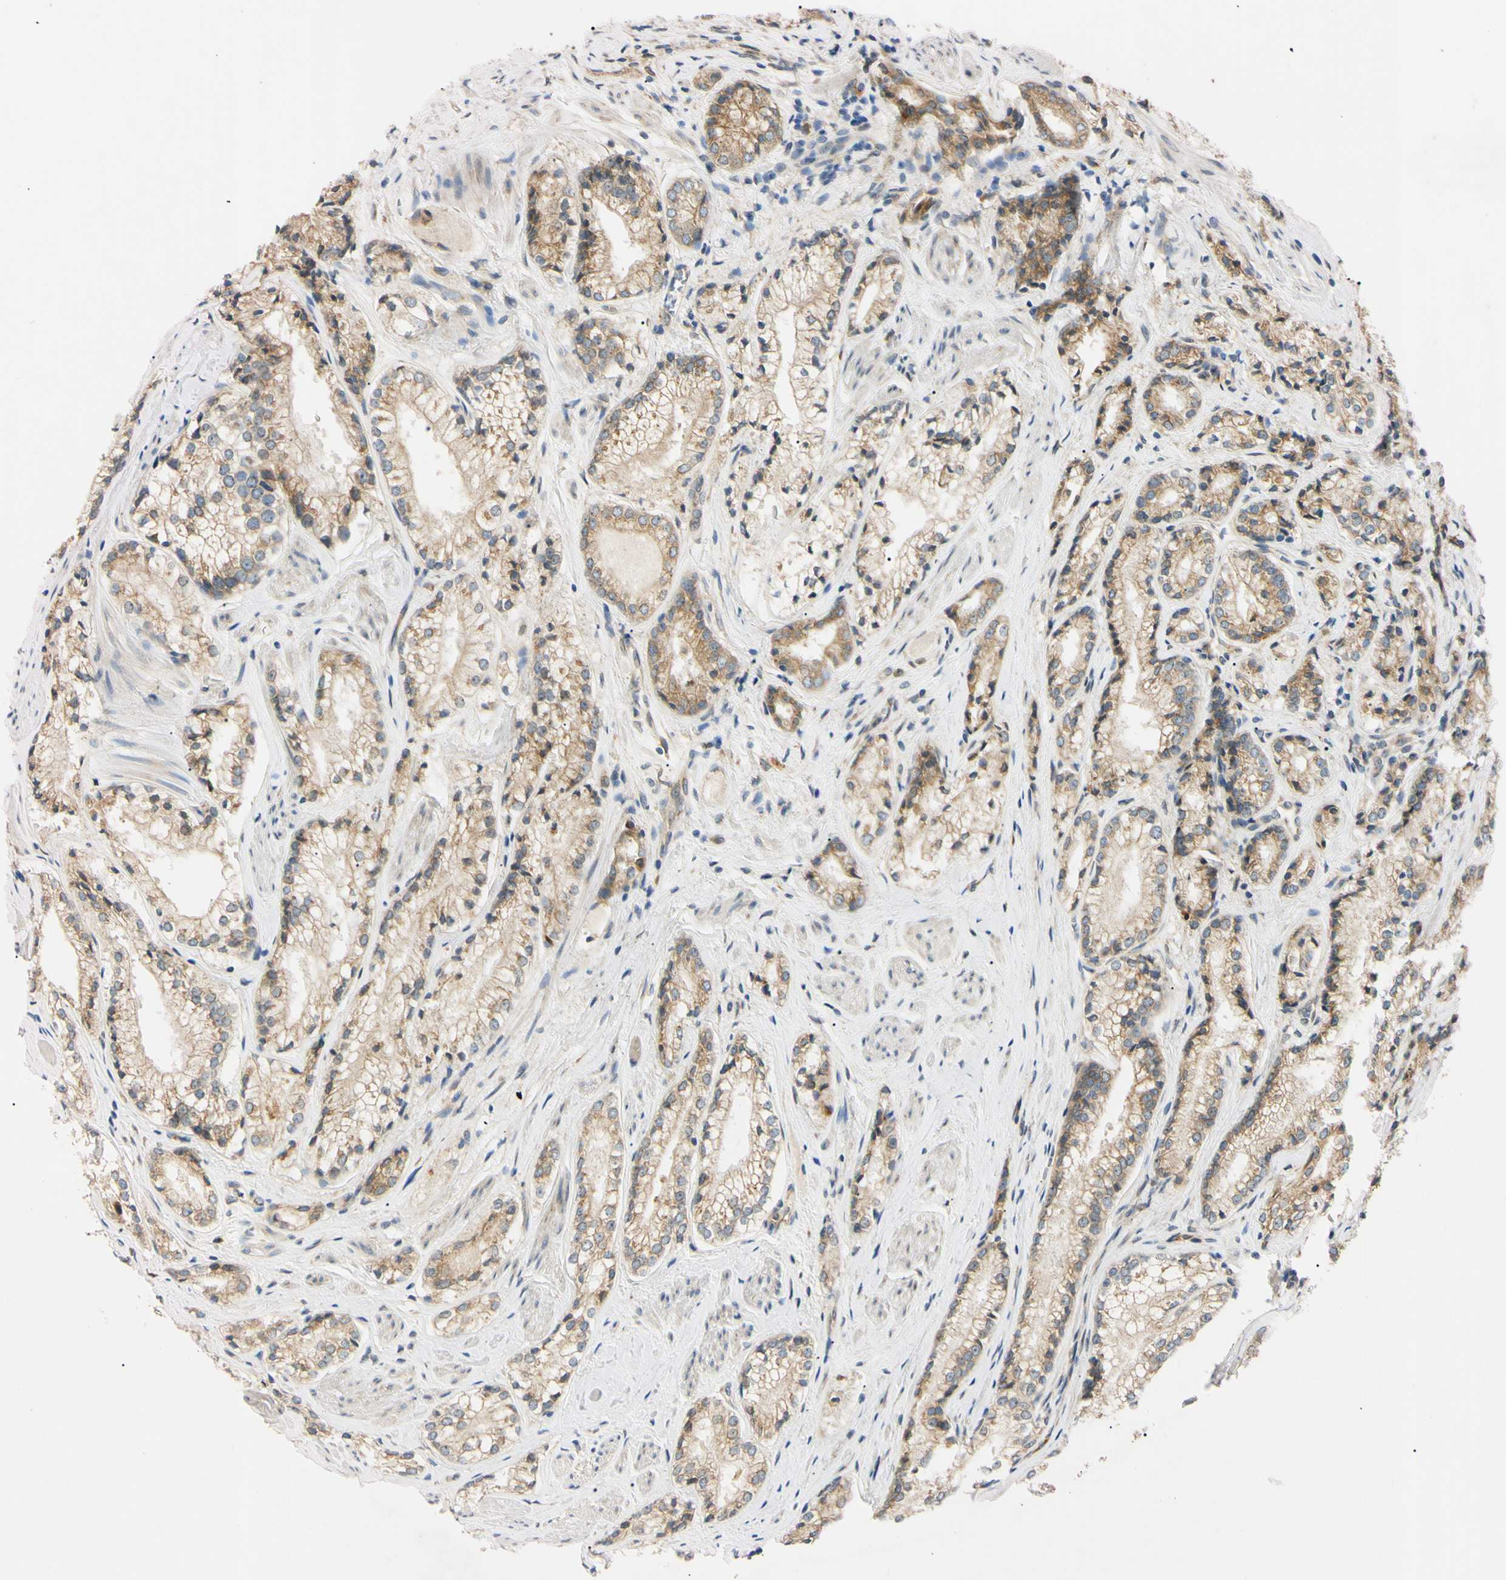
{"staining": {"intensity": "weak", "quantity": ">75%", "location": "cytoplasmic/membranous"}, "tissue": "prostate cancer", "cell_type": "Tumor cells", "image_type": "cancer", "snomed": [{"axis": "morphology", "description": "Adenocarcinoma, Low grade"}, {"axis": "topography", "description": "Prostate"}], "caption": "Adenocarcinoma (low-grade) (prostate) stained for a protein displays weak cytoplasmic/membranous positivity in tumor cells.", "gene": "IER3IP1", "patient": {"sex": "male", "age": 60}}